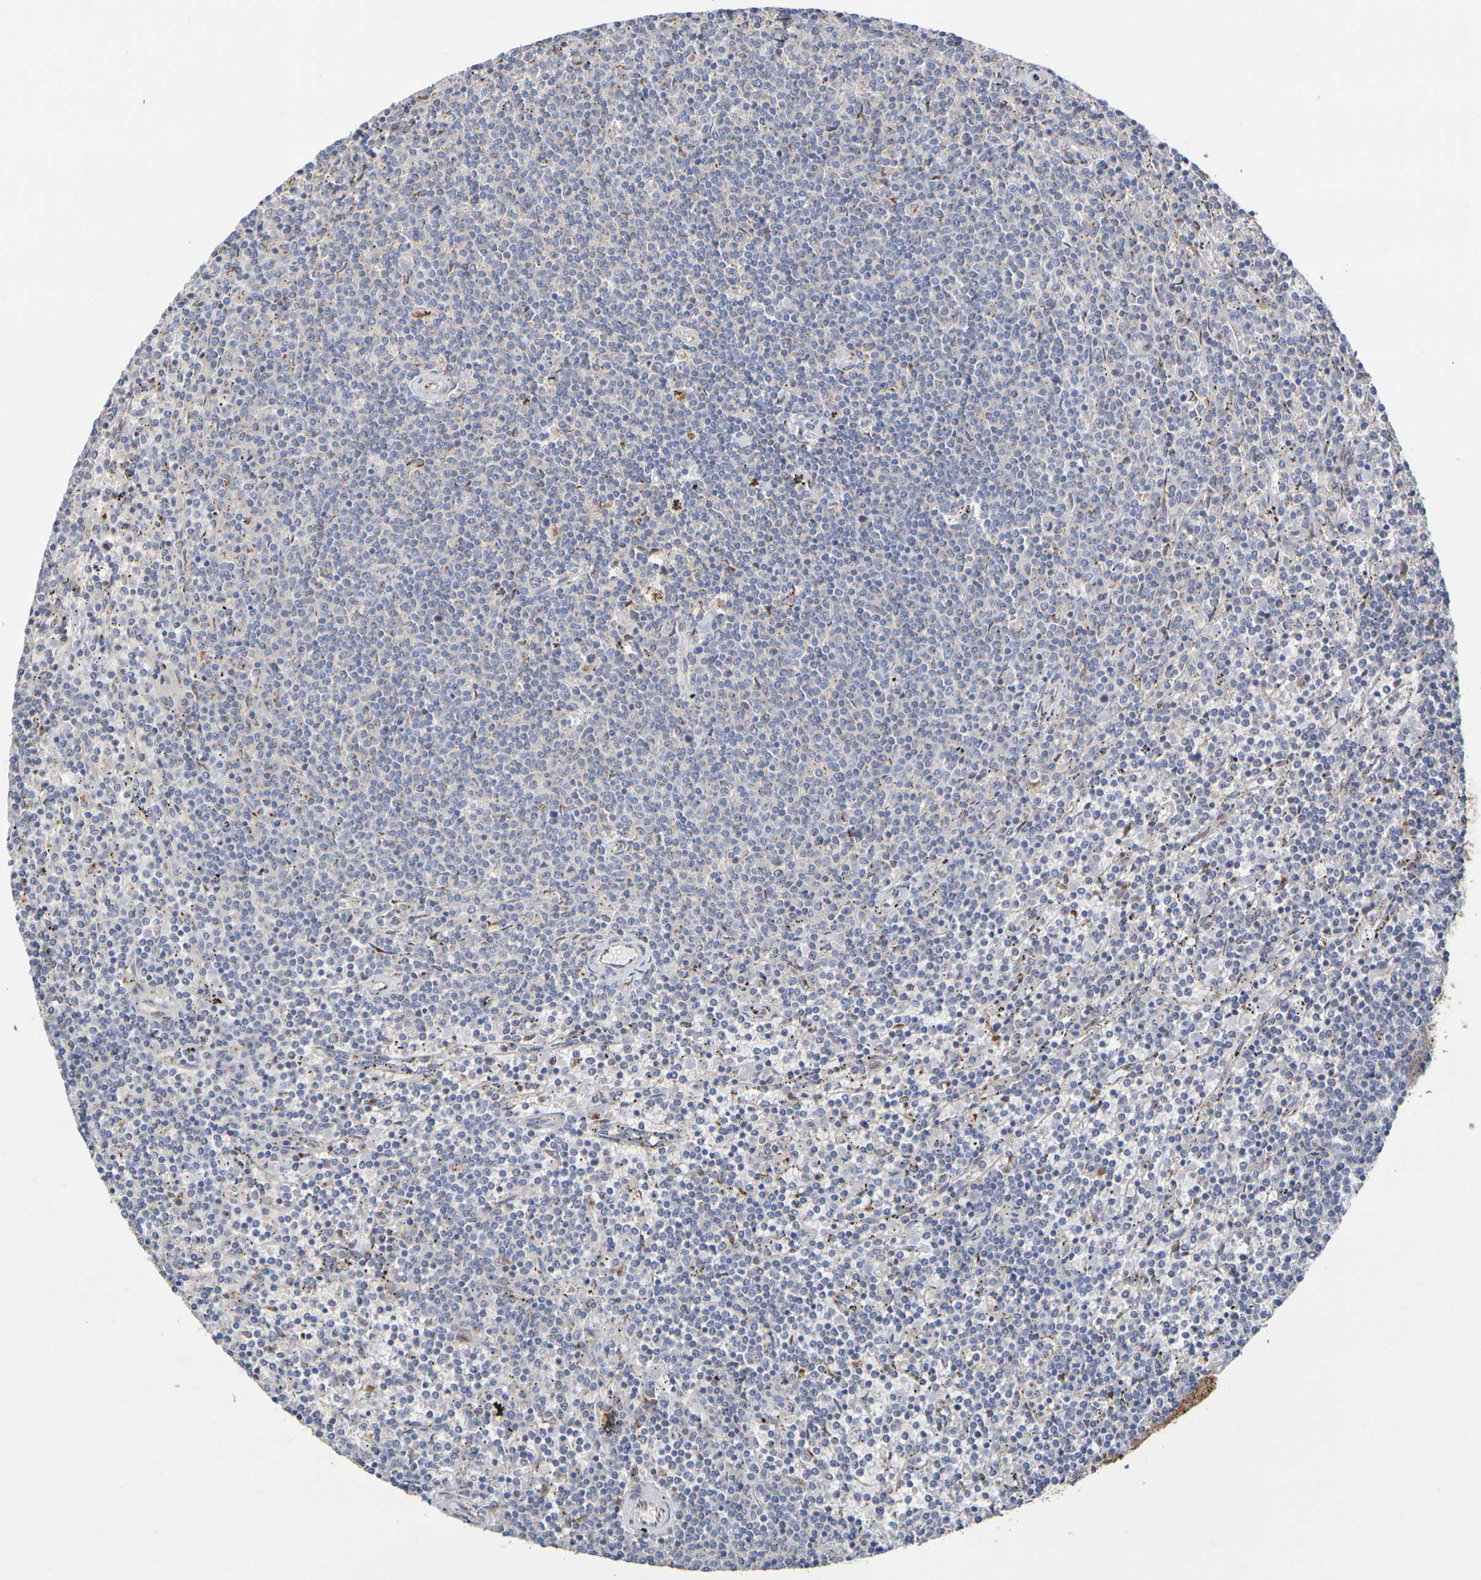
{"staining": {"intensity": "negative", "quantity": "none", "location": "none"}, "tissue": "lymphoma", "cell_type": "Tumor cells", "image_type": "cancer", "snomed": [{"axis": "morphology", "description": "Malignant lymphoma, non-Hodgkin's type, Low grade"}, {"axis": "topography", "description": "Spleen"}], "caption": "Malignant lymphoma, non-Hodgkin's type (low-grade) was stained to show a protein in brown. There is no significant positivity in tumor cells.", "gene": "DCP2", "patient": {"sex": "female", "age": 50}}